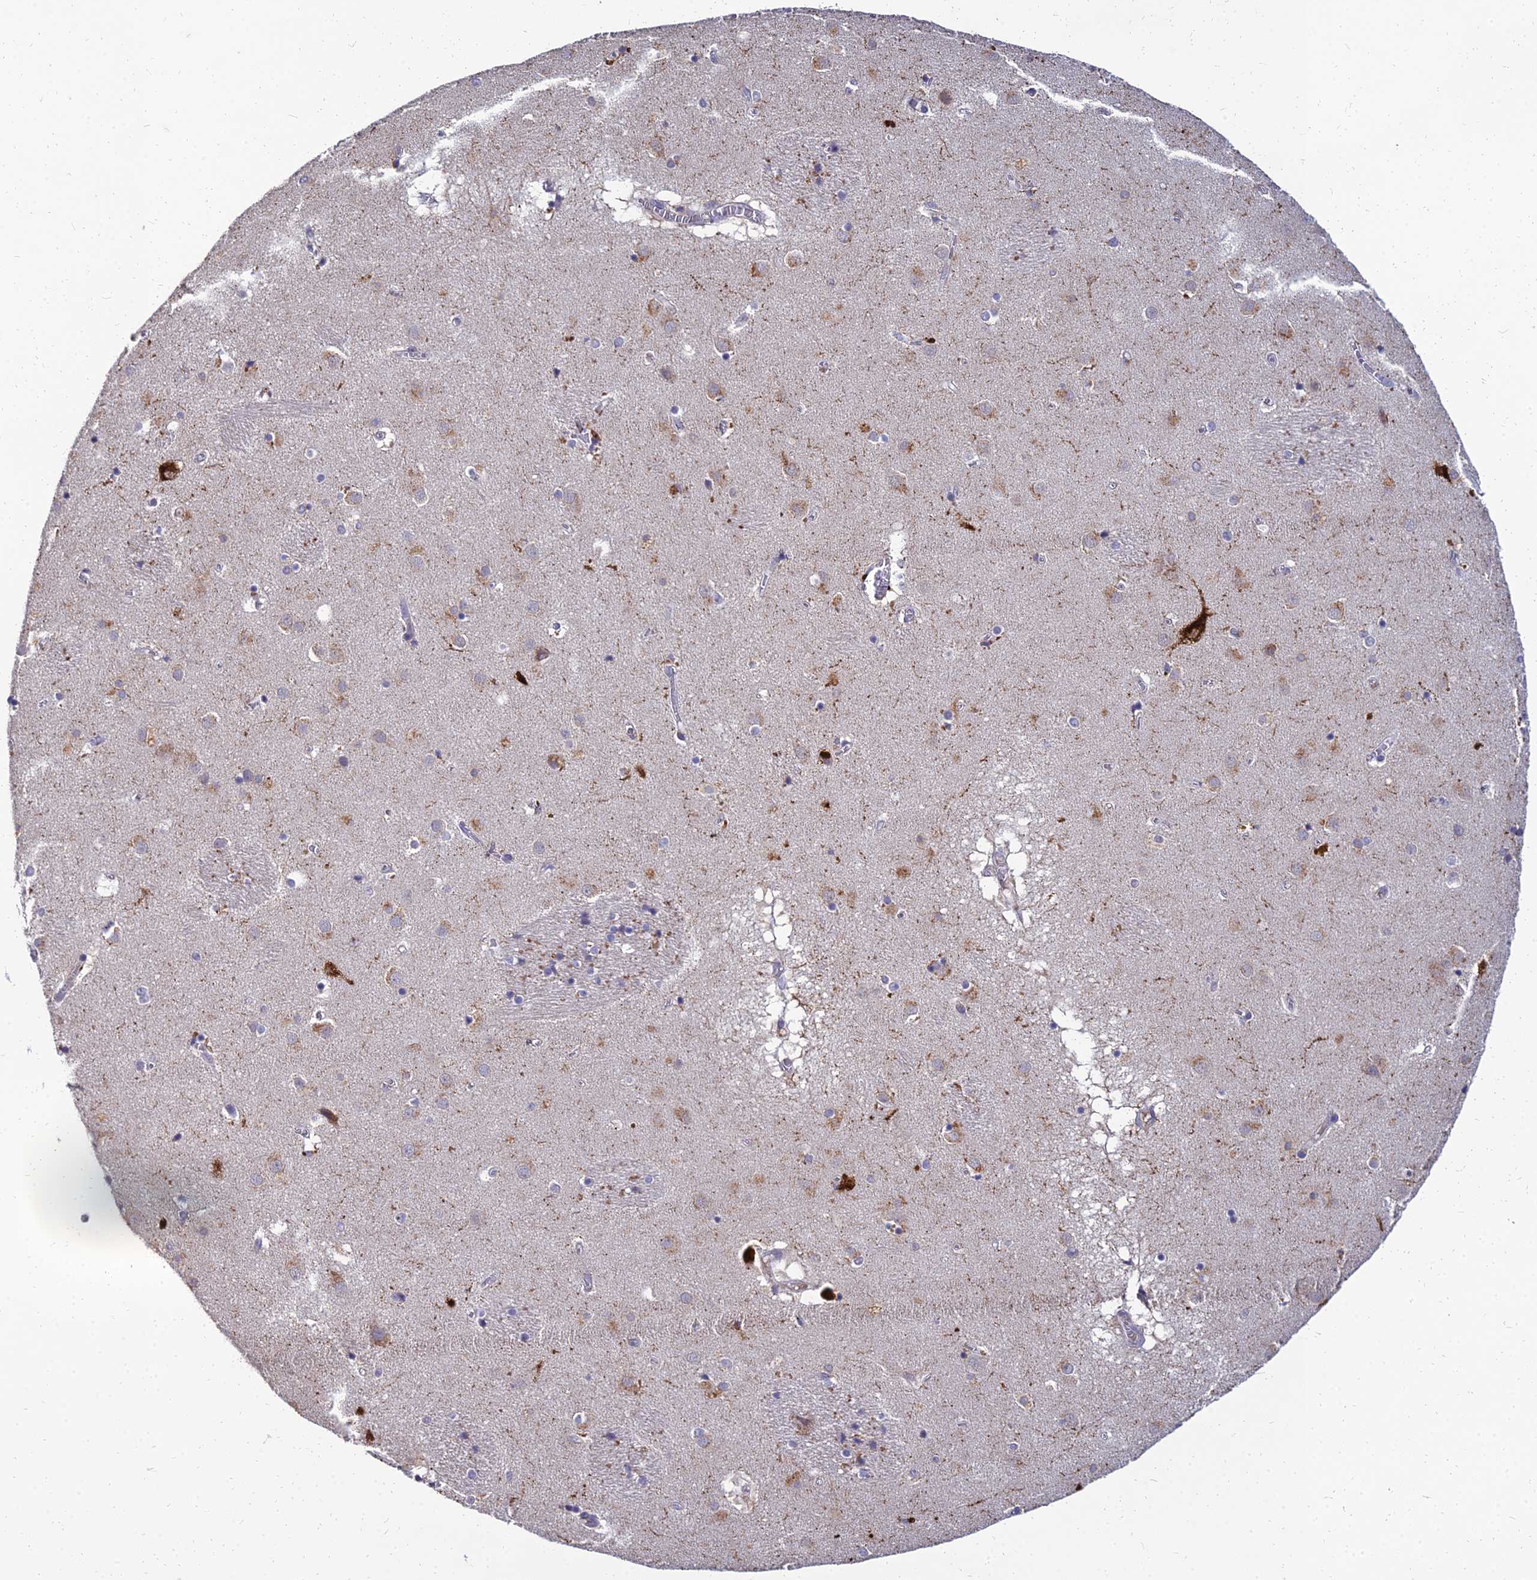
{"staining": {"intensity": "negative", "quantity": "none", "location": "none"}, "tissue": "caudate", "cell_type": "Glial cells", "image_type": "normal", "snomed": [{"axis": "morphology", "description": "Normal tissue, NOS"}, {"axis": "topography", "description": "Lateral ventricle wall"}], "caption": "Immunohistochemical staining of benign human caudate shows no significant expression in glial cells.", "gene": "NPY", "patient": {"sex": "male", "age": 70}}